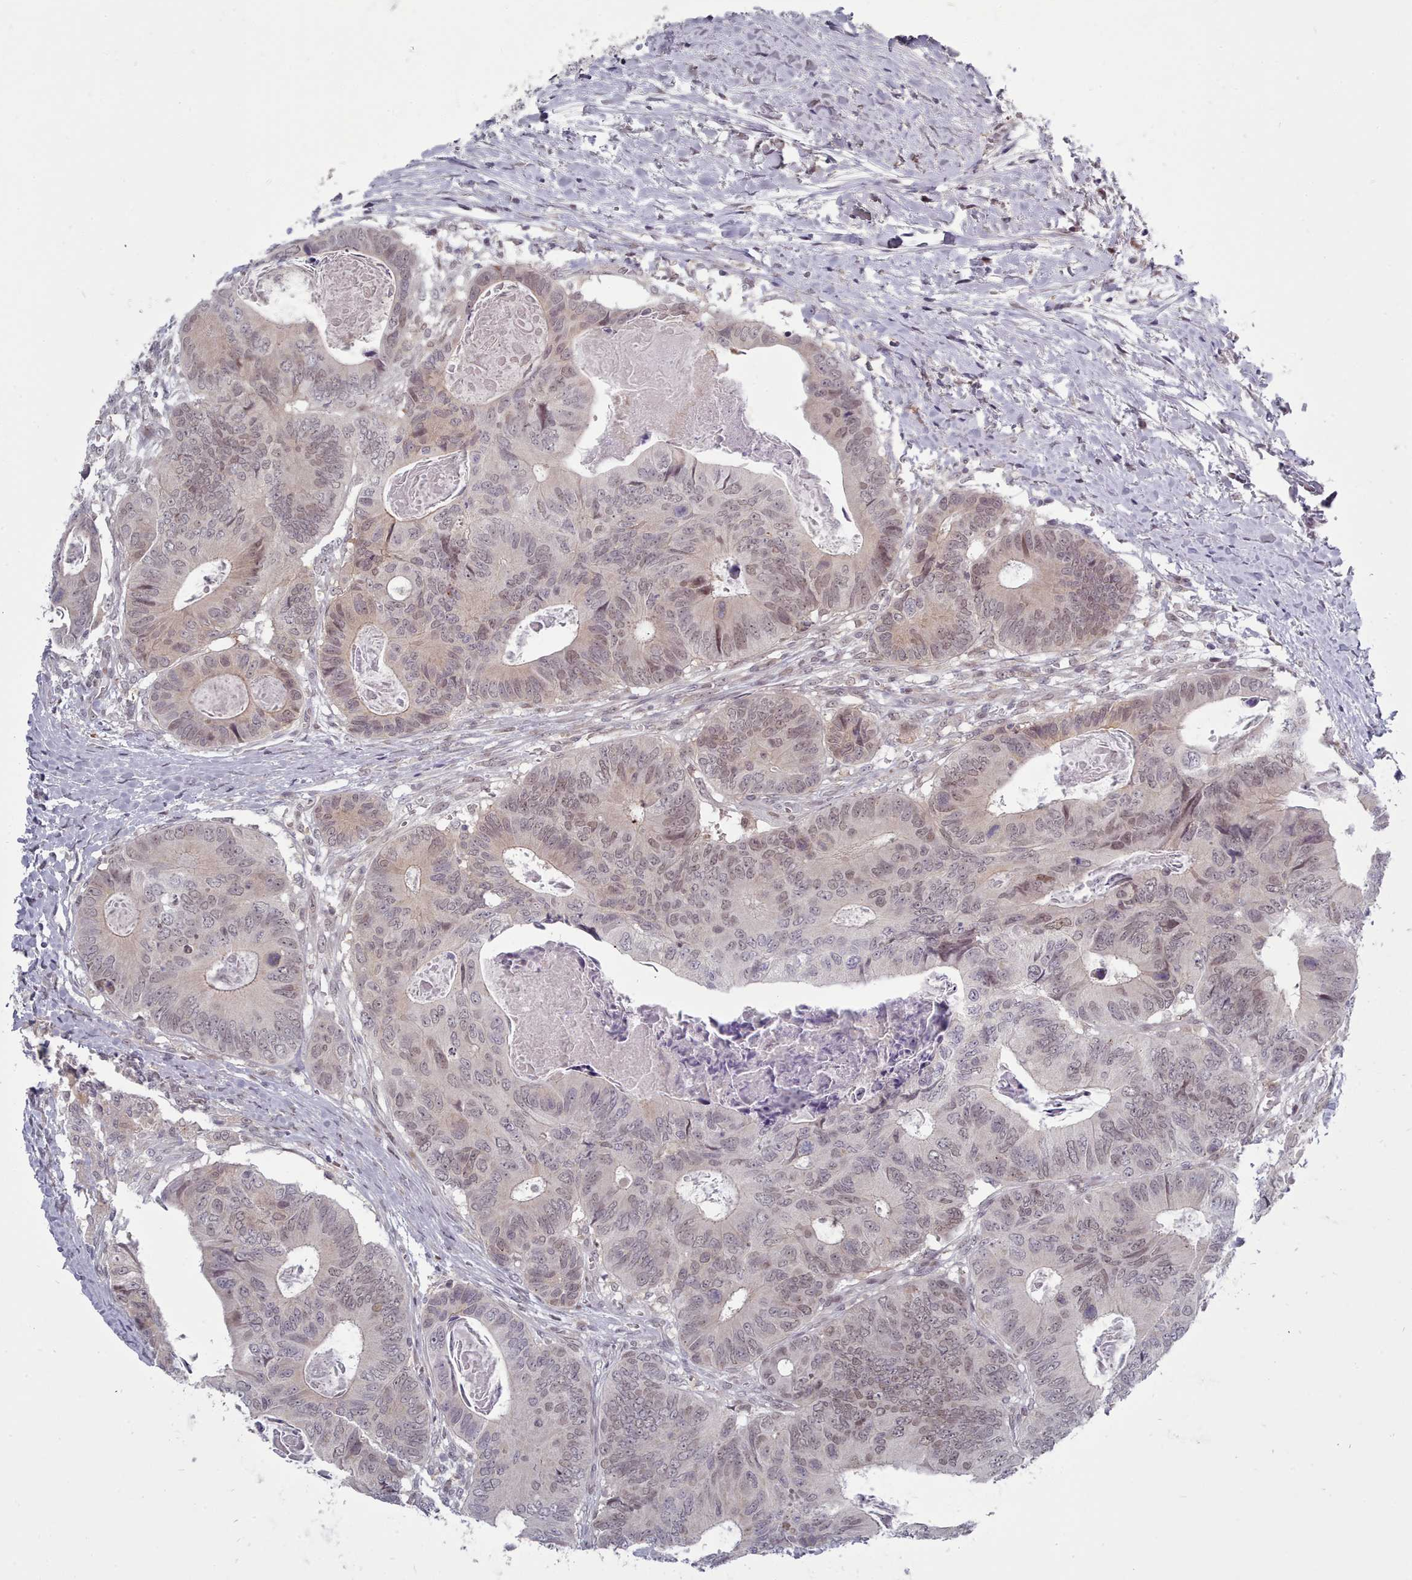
{"staining": {"intensity": "weak", "quantity": "25%-75%", "location": "nuclear"}, "tissue": "colorectal cancer", "cell_type": "Tumor cells", "image_type": "cancer", "snomed": [{"axis": "morphology", "description": "Adenocarcinoma, NOS"}, {"axis": "topography", "description": "Colon"}], "caption": "A photomicrograph of human colorectal cancer stained for a protein demonstrates weak nuclear brown staining in tumor cells.", "gene": "GINS1", "patient": {"sex": "male", "age": 85}}